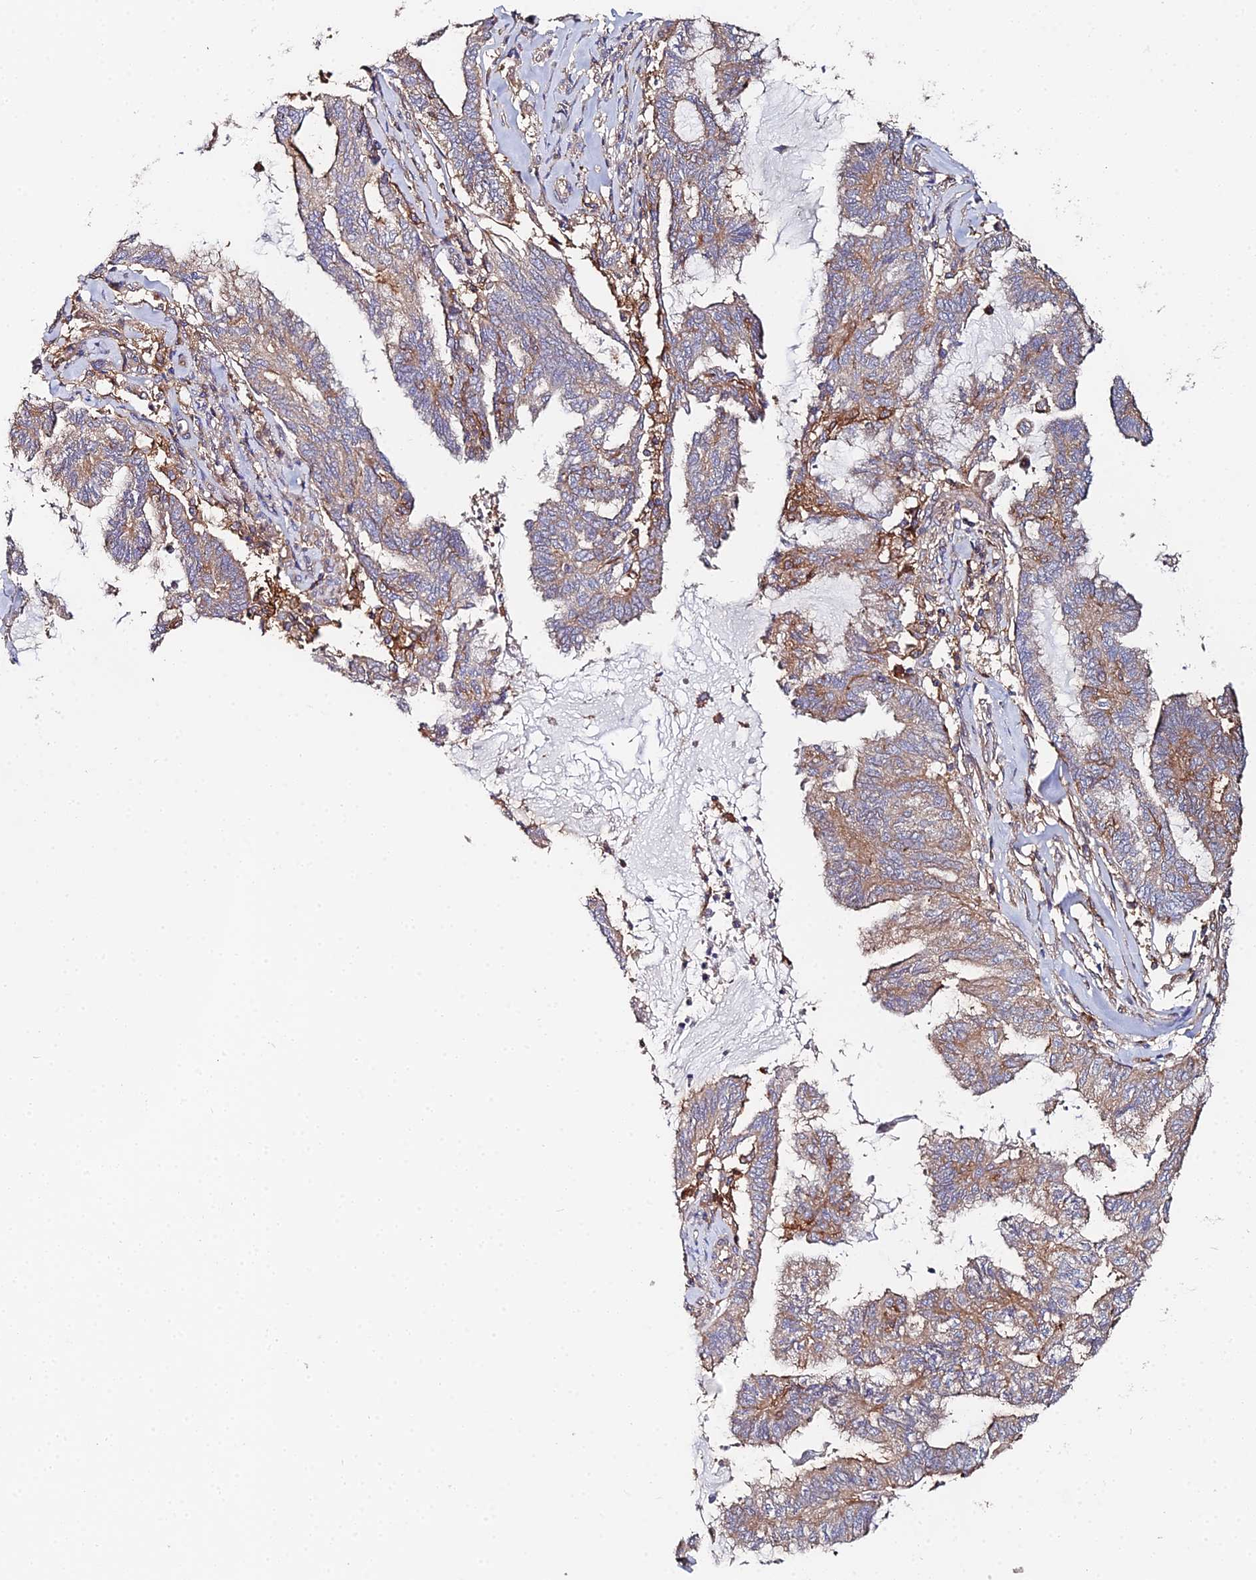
{"staining": {"intensity": "moderate", "quantity": "25%-75%", "location": "cytoplasmic/membranous"}, "tissue": "endometrial cancer", "cell_type": "Tumor cells", "image_type": "cancer", "snomed": [{"axis": "morphology", "description": "Adenocarcinoma, NOS"}, {"axis": "topography", "description": "Endometrium"}], "caption": "This image exhibits IHC staining of human endometrial cancer (adenocarcinoma), with medium moderate cytoplasmic/membranous staining in approximately 25%-75% of tumor cells.", "gene": "GNG5B", "patient": {"sex": "female", "age": 86}}